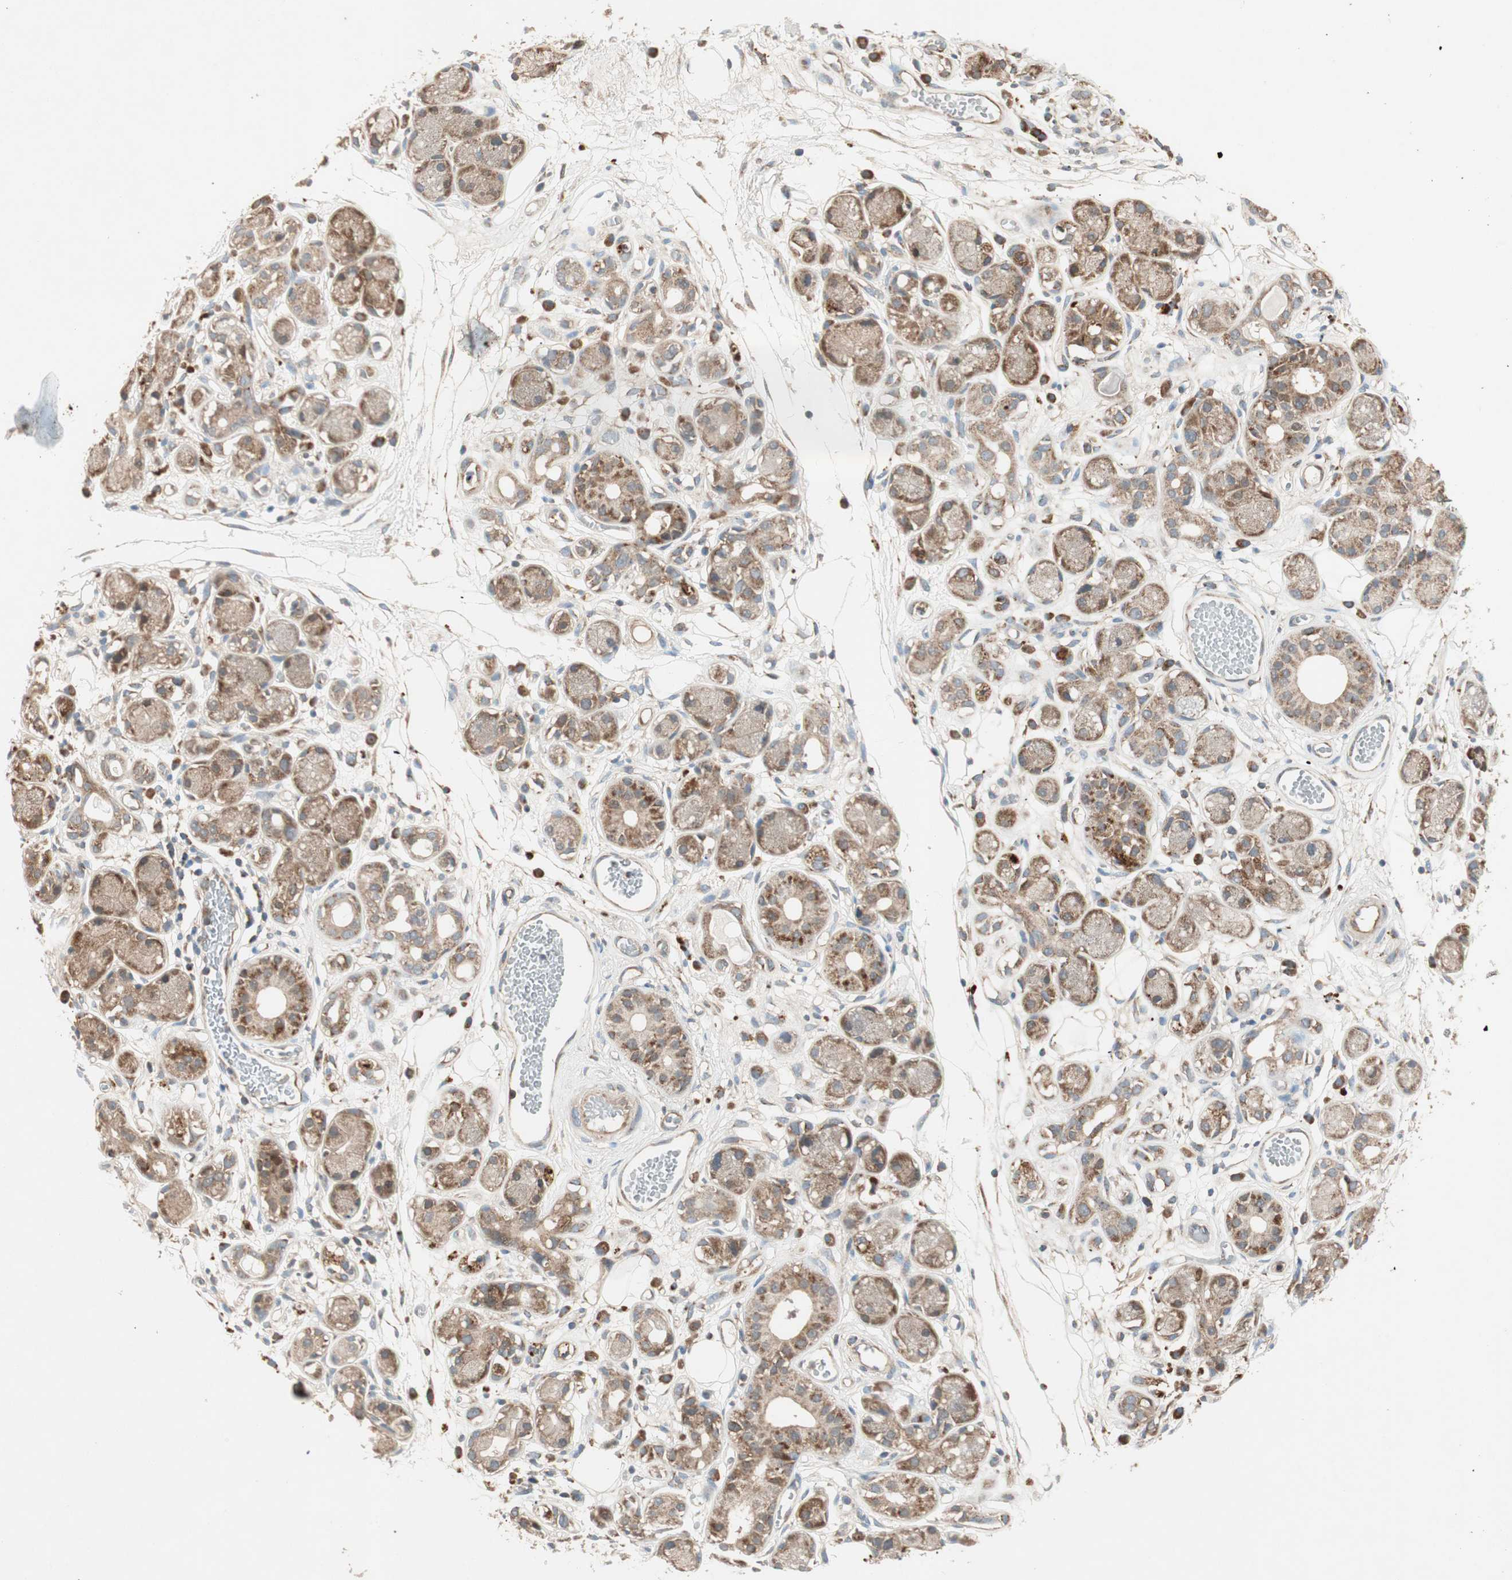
{"staining": {"intensity": "negative", "quantity": "none", "location": "none"}, "tissue": "adipose tissue", "cell_type": "Adipocytes", "image_type": "normal", "snomed": [{"axis": "morphology", "description": "Normal tissue, NOS"}, {"axis": "morphology", "description": "Inflammation, NOS"}, {"axis": "topography", "description": "Vascular tissue"}, {"axis": "topography", "description": "Salivary gland"}], "caption": "This is an immunohistochemistry histopathology image of benign human adipose tissue. There is no expression in adipocytes.", "gene": "CHADL", "patient": {"sex": "female", "age": 75}}